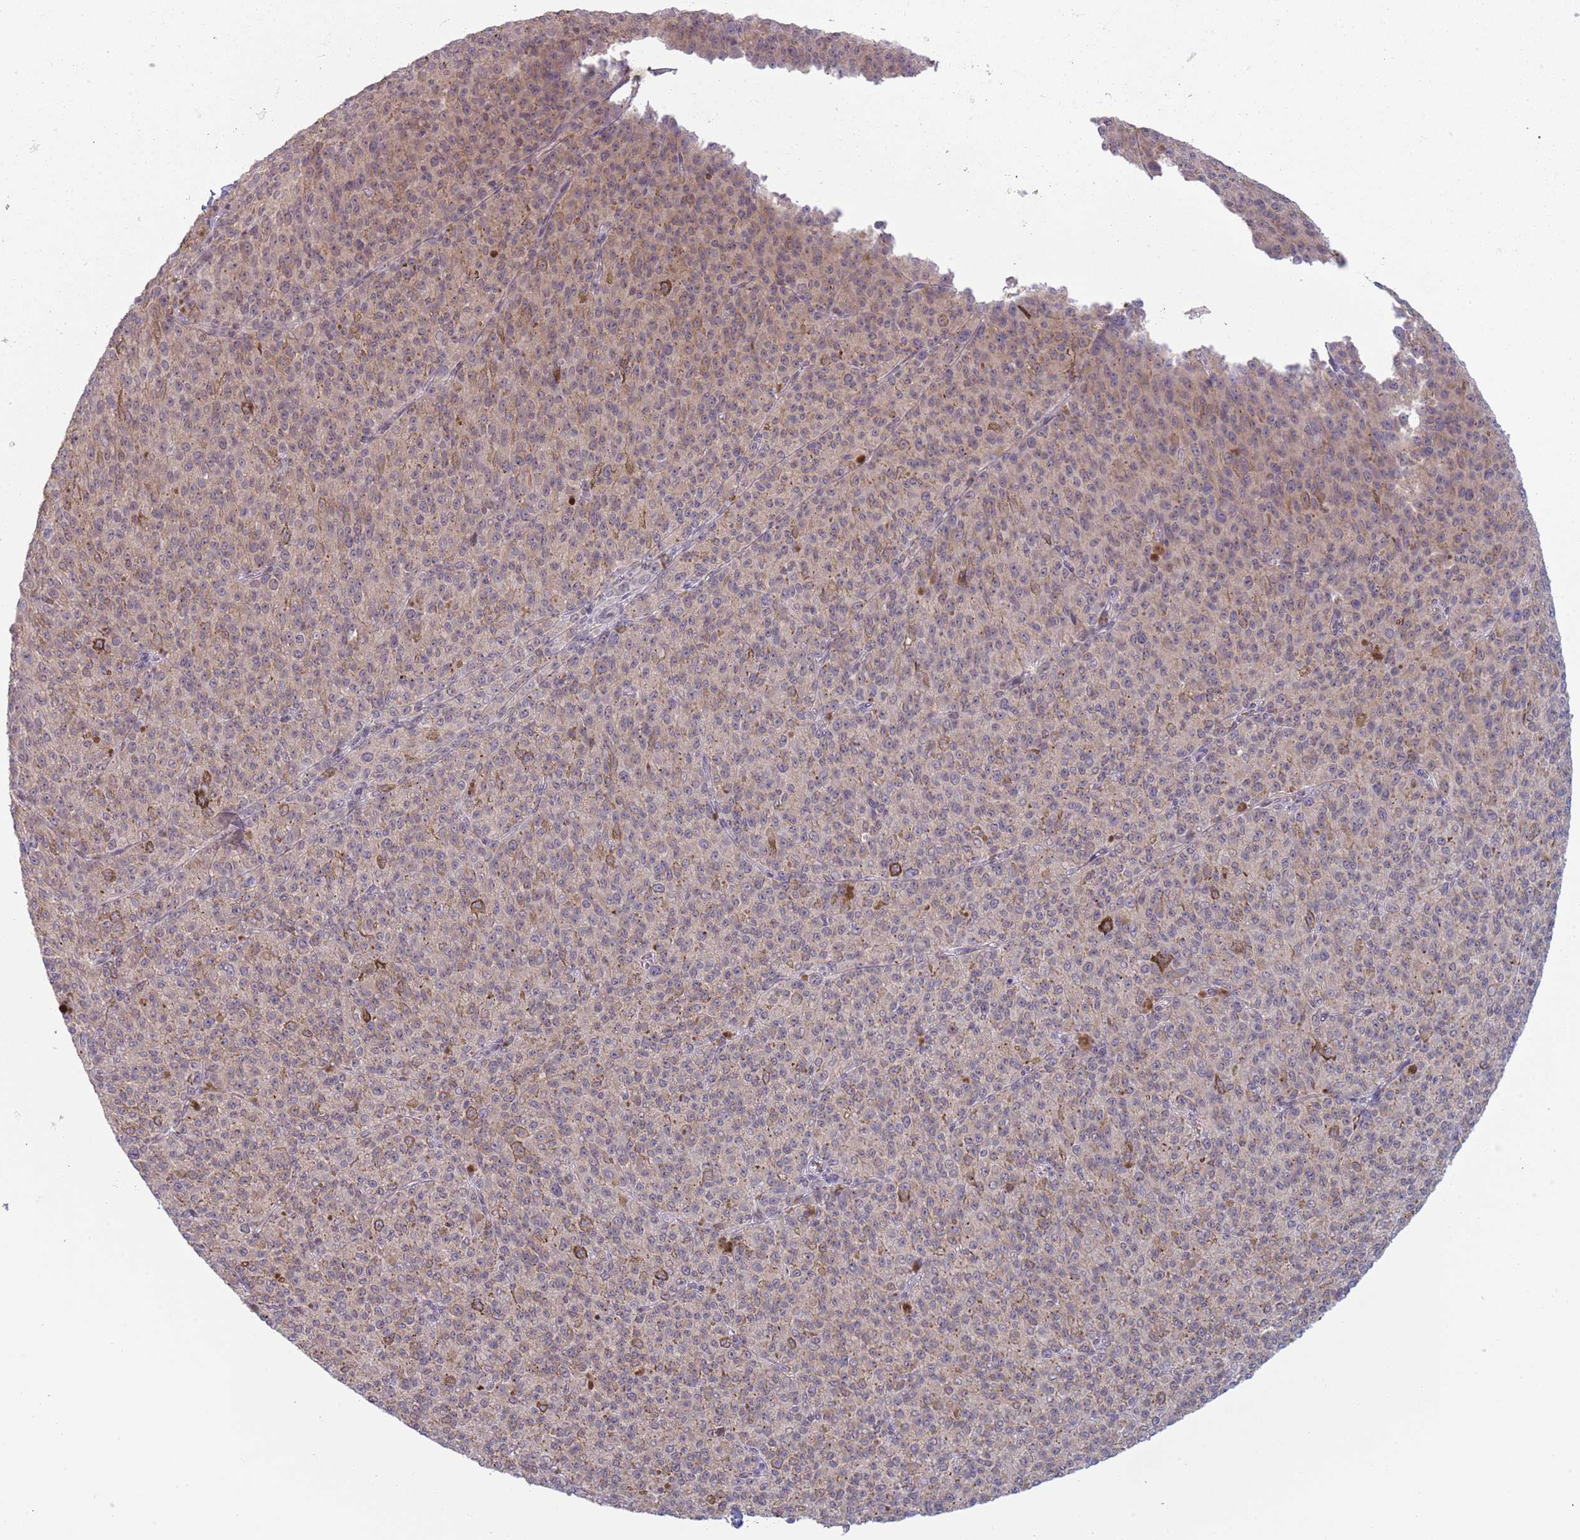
{"staining": {"intensity": "moderate", "quantity": "<25%", "location": "cytoplasmic/membranous"}, "tissue": "melanoma", "cell_type": "Tumor cells", "image_type": "cancer", "snomed": [{"axis": "morphology", "description": "Malignant melanoma, NOS"}, {"axis": "topography", "description": "Skin"}], "caption": "Malignant melanoma stained with DAB (3,3'-diaminobenzidine) immunohistochemistry shows low levels of moderate cytoplasmic/membranous positivity in about <25% of tumor cells. The staining was performed using DAB to visualize the protein expression in brown, while the nuclei were stained in blue with hematoxylin (Magnification: 20x).", "gene": "TM2D1", "patient": {"sex": "female", "age": 52}}